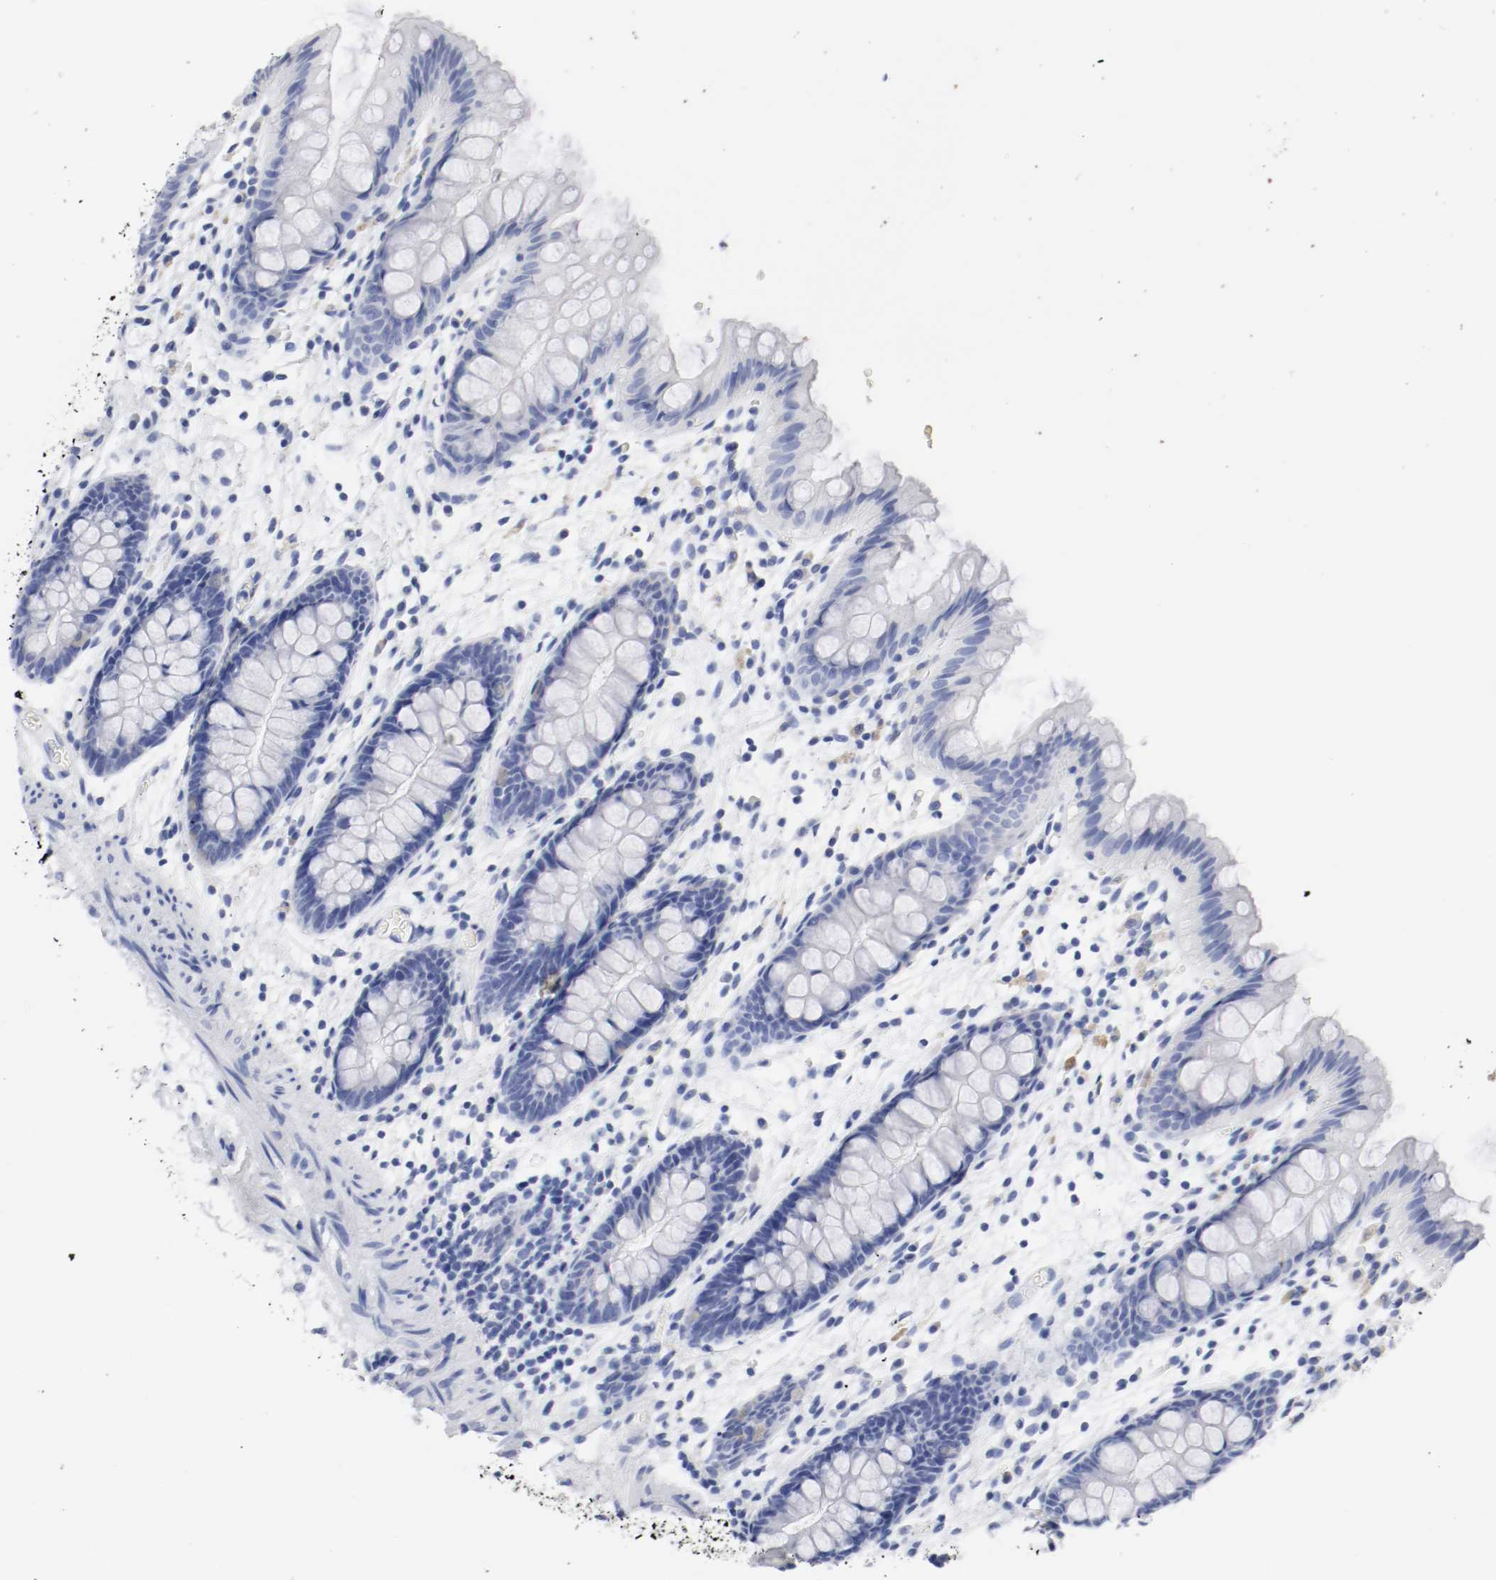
{"staining": {"intensity": "negative", "quantity": "none", "location": "none"}, "tissue": "colon", "cell_type": "Glandular cells", "image_type": "normal", "snomed": [{"axis": "morphology", "description": "Normal tissue, NOS"}, {"axis": "topography", "description": "Smooth muscle"}, {"axis": "topography", "description": "Colon"}], "caption": "IHC micrograph of benign human colon stained for a protein (brown), which shows no staining in glandular cells. (Brightfield microscopy of DAB (3,3'-diaminobenzidine) immunohistochemistry (IHC) at high magnification).", "gene": "GAD1", "patient": {"sex": "male", "age": 67}}